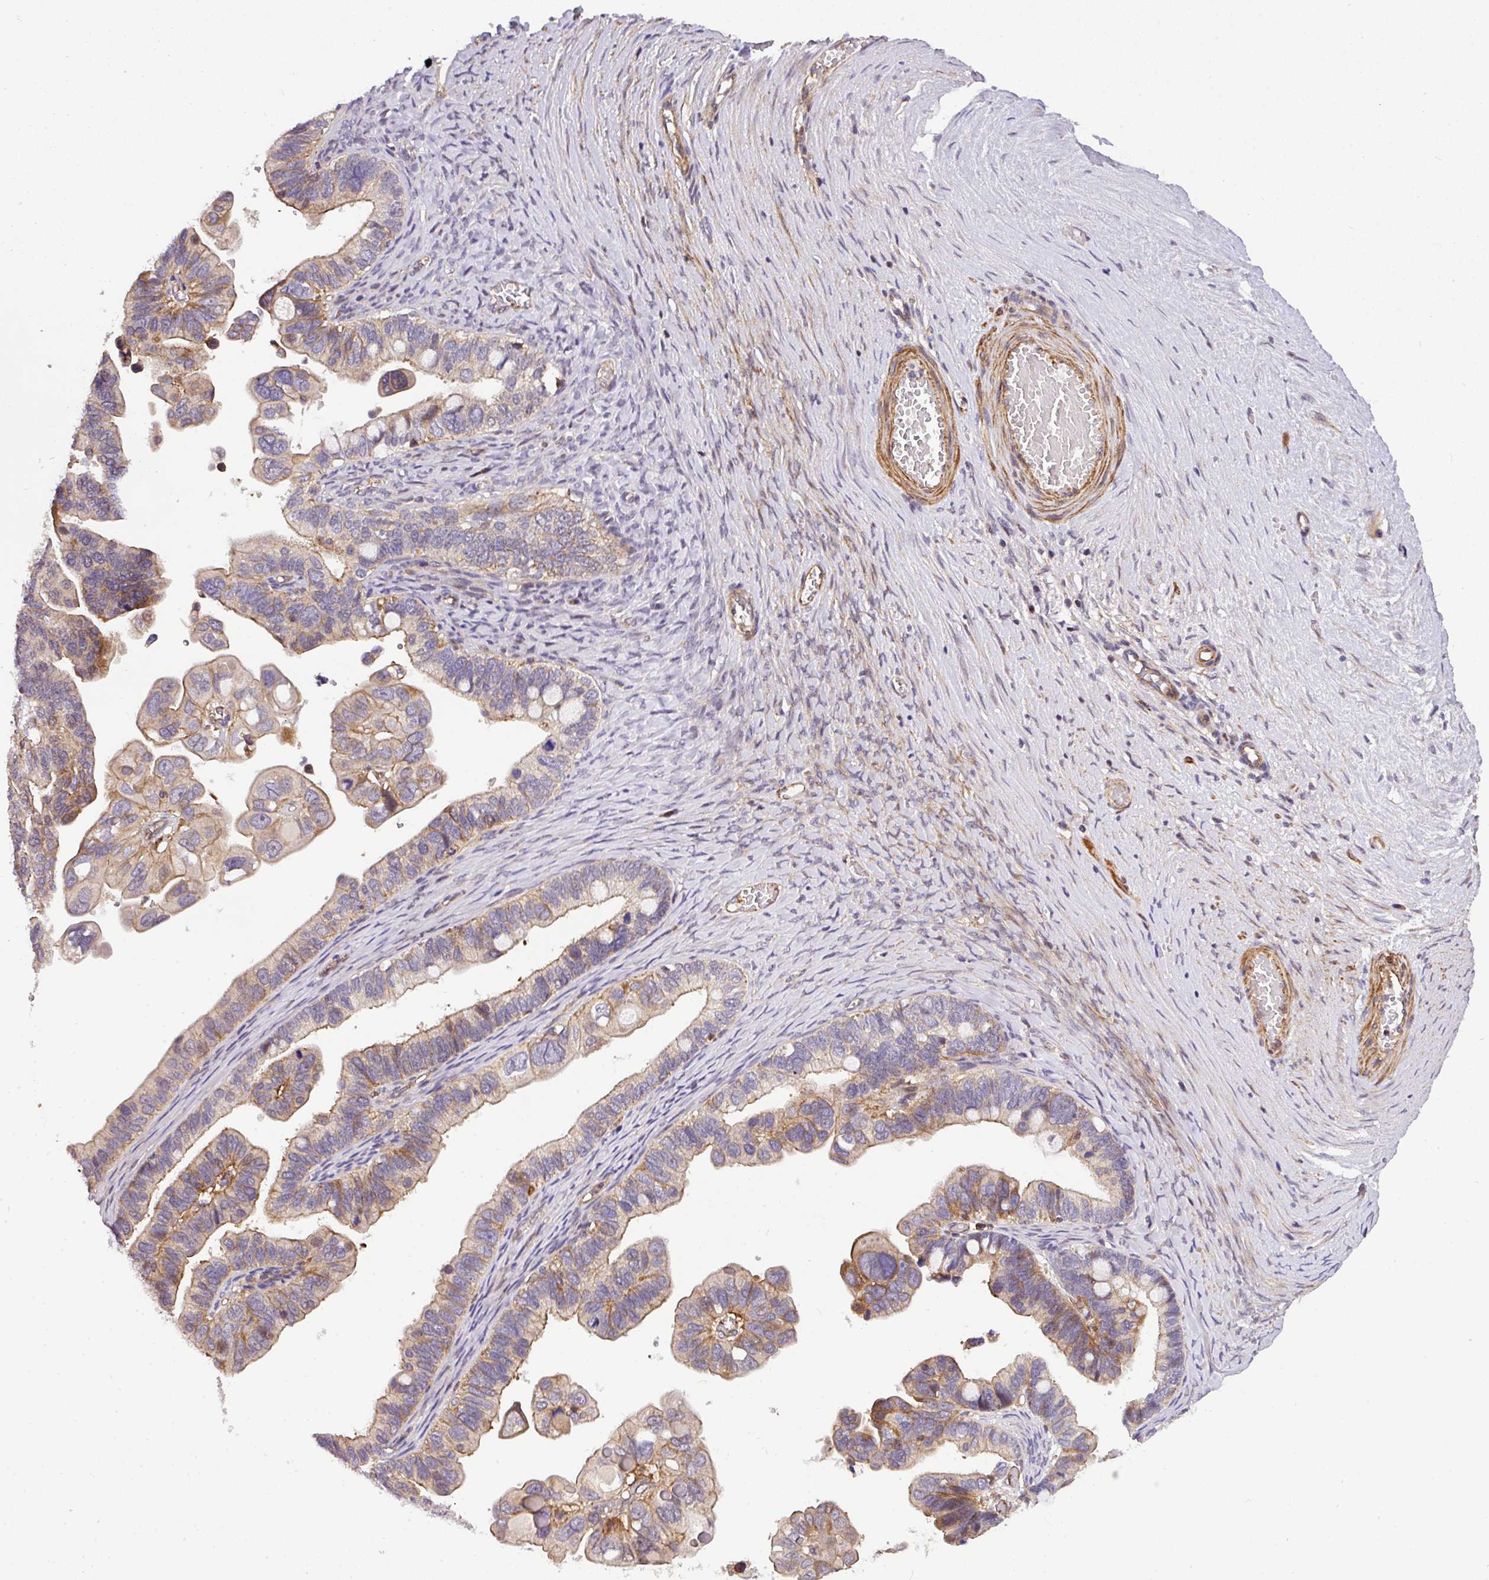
{"staining": {"intensity": "moderate", "quantity": "25%-75%", "location": "cytoplasmic/membranous"}, "tissue": "ovarian cancer", "cell_type": "Tumor cells", "image_type": "cancer", "snomed": [{"axis": "morphology", "description": "Cystadenocarcinoma, serous, NOS"}, {"axis": "topography", "description": "Ovary"}], "caption": "A micrograph of human serous cystadenocarcinoma (ovarian) stained for a protein exhibits moderate cytoplasmic/membranous brown staining in tumor cells. Using DAB (brown) and hematoxylin (blue) stains, captured at high magnification using brightfield microscopy.", "gene": "CASS4", "patient": {"sex": "female", "age": 56}}